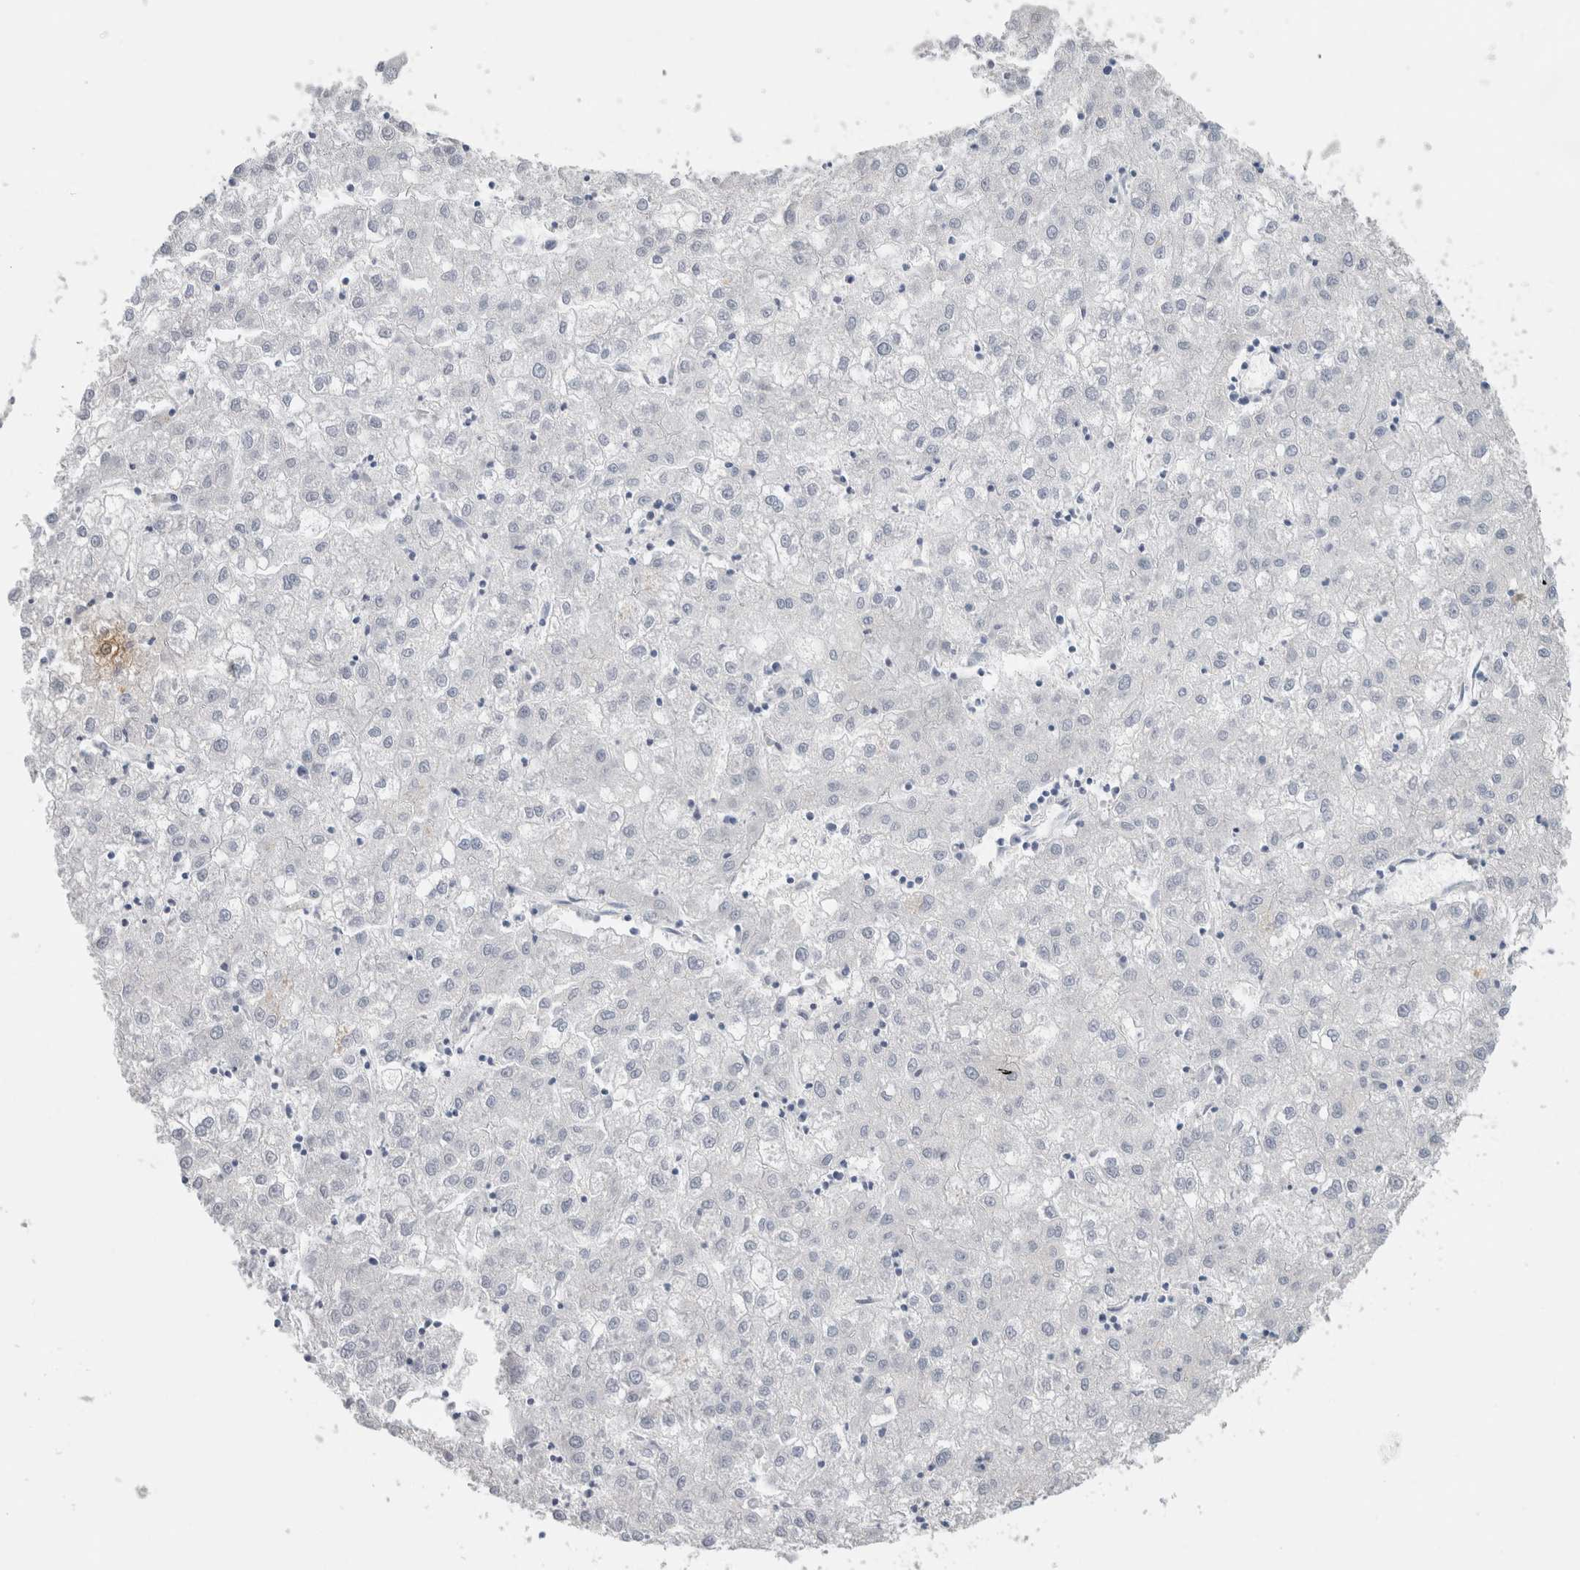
{"staining": {"intensity": "negative", "quantity": "none", "location": "none"}, "tissue": "liver cancer", "cell_type": "Tumor cells", "image_type": "cancer", "snomed": [{"axis": "morphology", "description": "Carcinoma, Hepatocellular, NOS"}, {"axis": "topography", "description": "Liver"}], "caption": "There is no significant expression in tumor cells of liver cancer (hepatocellular carcinoma).", "gene": "BCAN", "patient": {"sex": "male", "age": 72}}